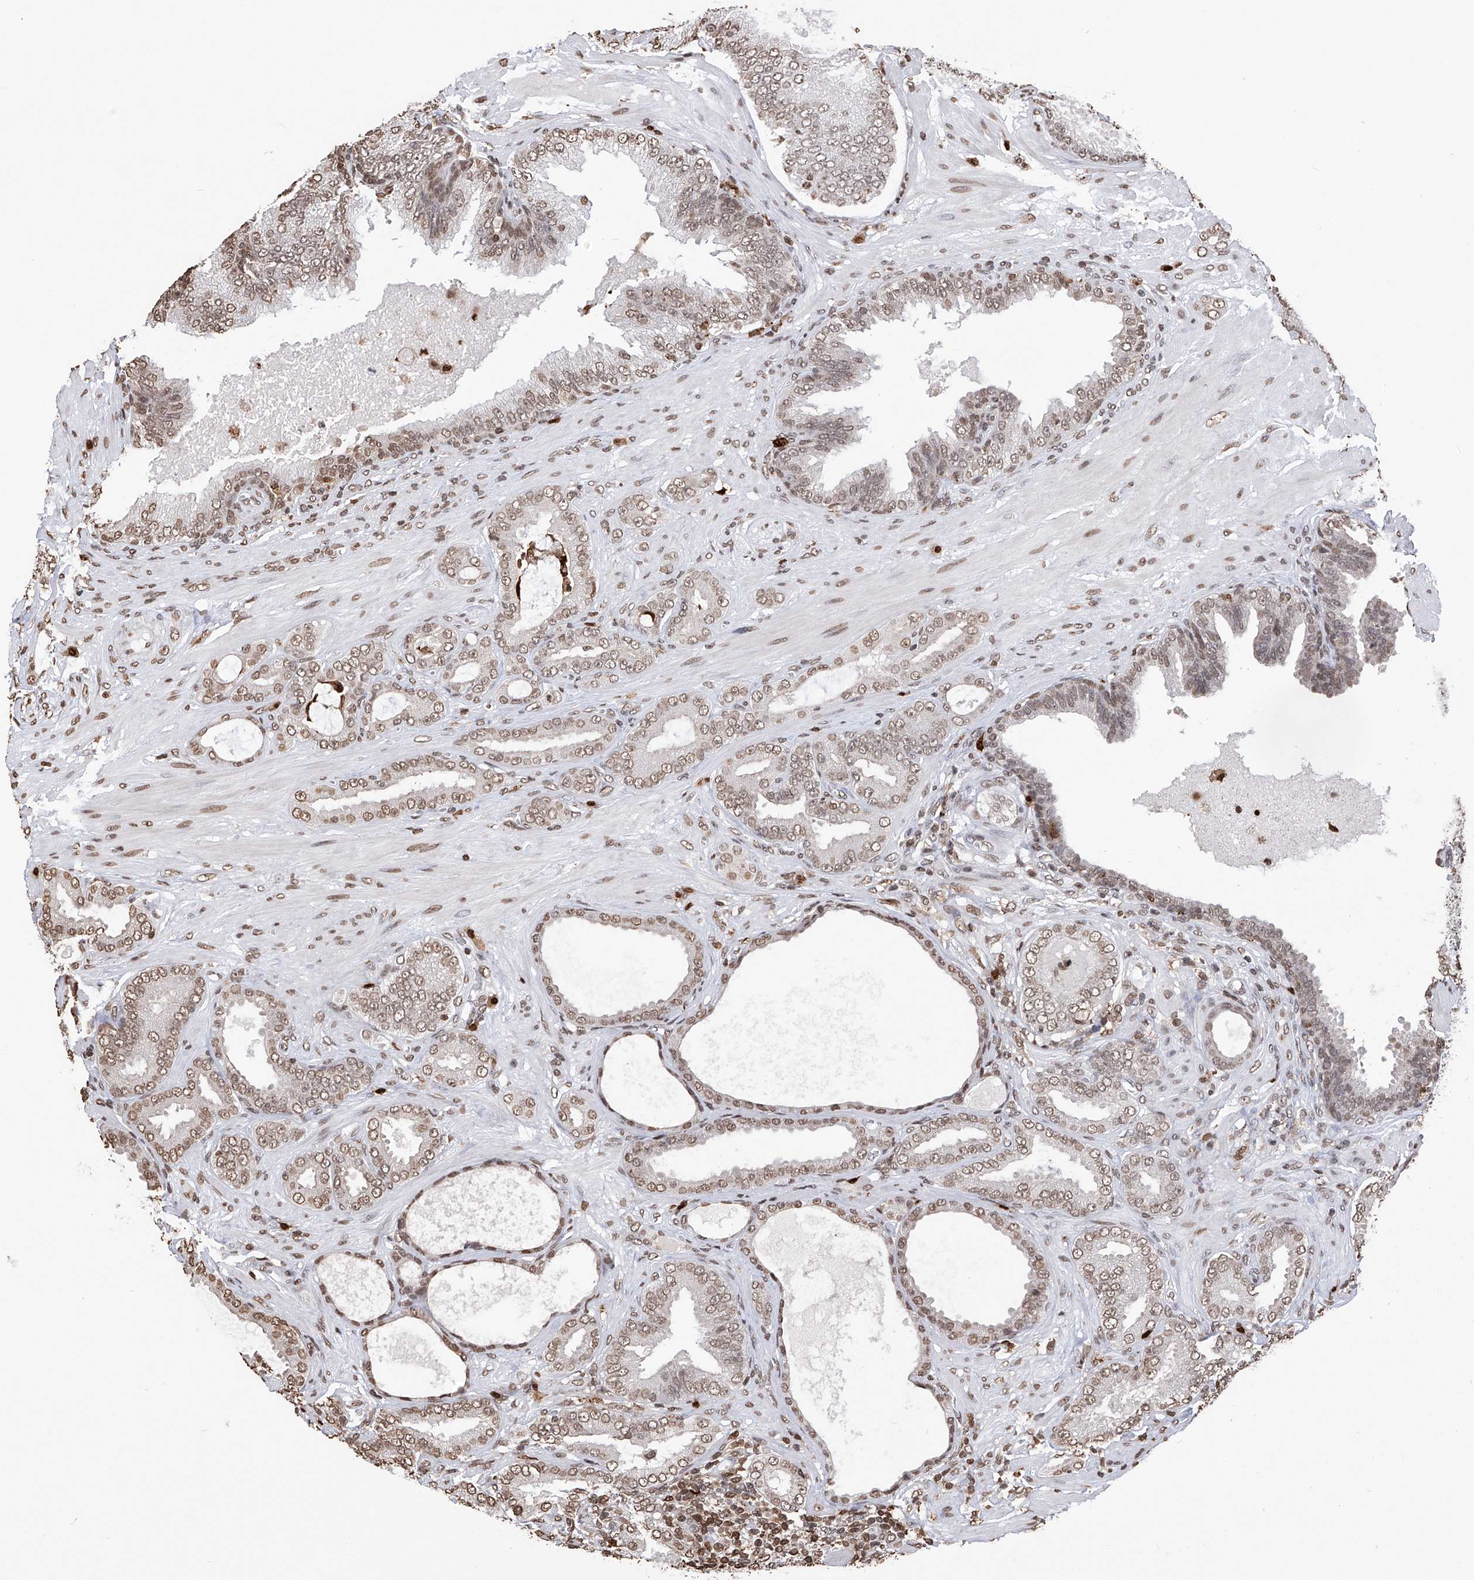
{"staining": {"intensity": "weak", "quantity": ">75%", "location": "nuclear"}, "tissue": "prostate cancer", "cell_type": "Tumor cells", "image_type": "cancer", "snomed": [{"axis": "morphology", "description": "Adenocarcinoma, Low grade"}, {"axis": "topography", "description": "Prostate"}], "caption": "Immunohistochemistry (IHC) of adenocarcinoma (low-grade) (prostate) demonstrates low levels of weak nuclear expression in about >75% of tumor cells.", "gene": "CFAP410", "patient": {"sex": "male", "age": 63}}